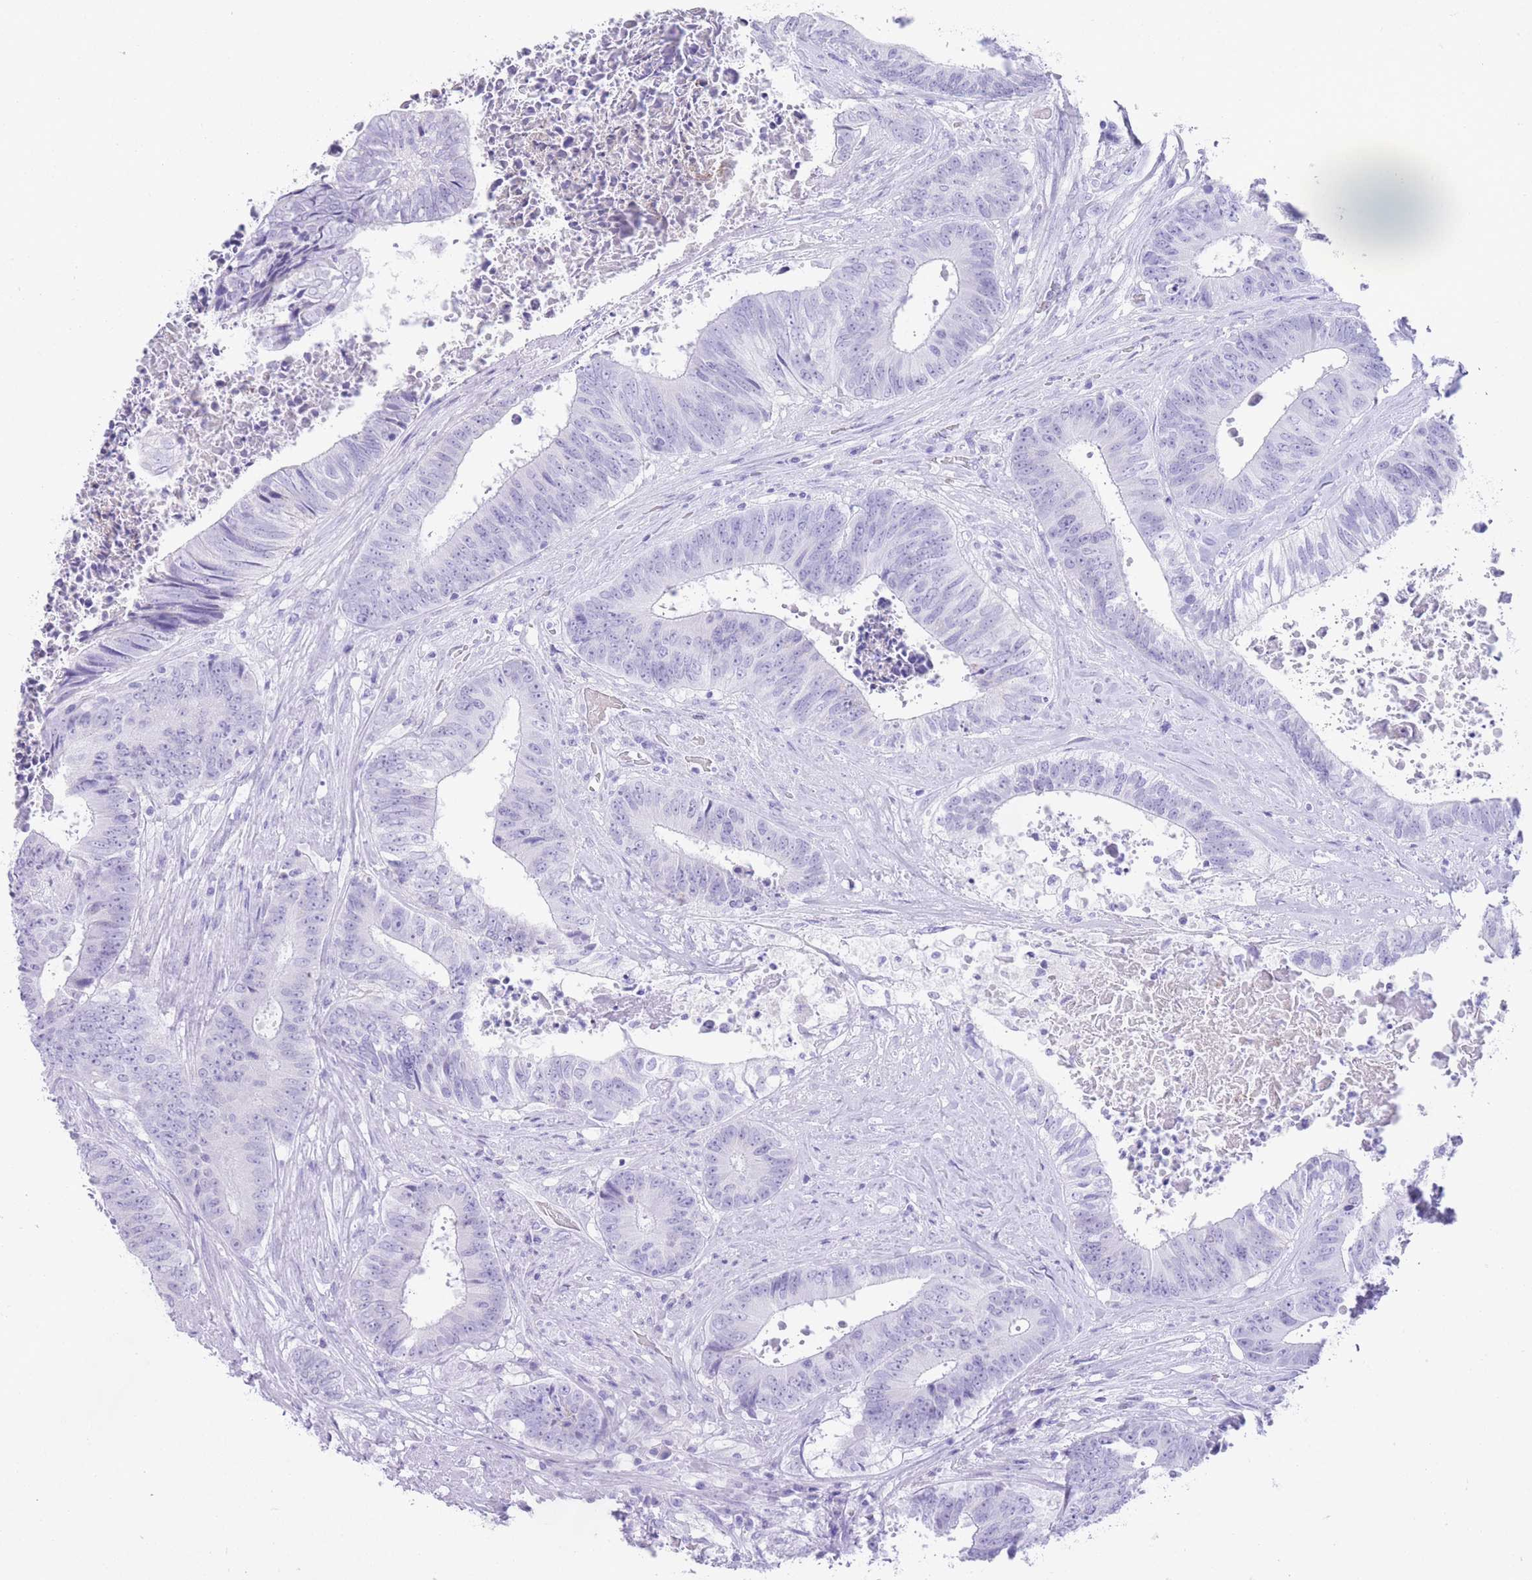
{"staining": {"intensity": "negative", "quantity": "none", "location": "none"}, "tissue": "colorectal cancer", "cell_type": "Tumor cells", "image_type": "cancer", "snomed": [{"axis": "morphology", "description": "Adenocarcinoma, NOS"}, {"axis": "topography", "description": "Rectum"}], "caption": "Colorectal adenocarcinoma was stained to show a protein in brown. There is no significant staining in tumor cells.", "gene": "ELOA2", "patient": {"sex": "male", "age": 72}}